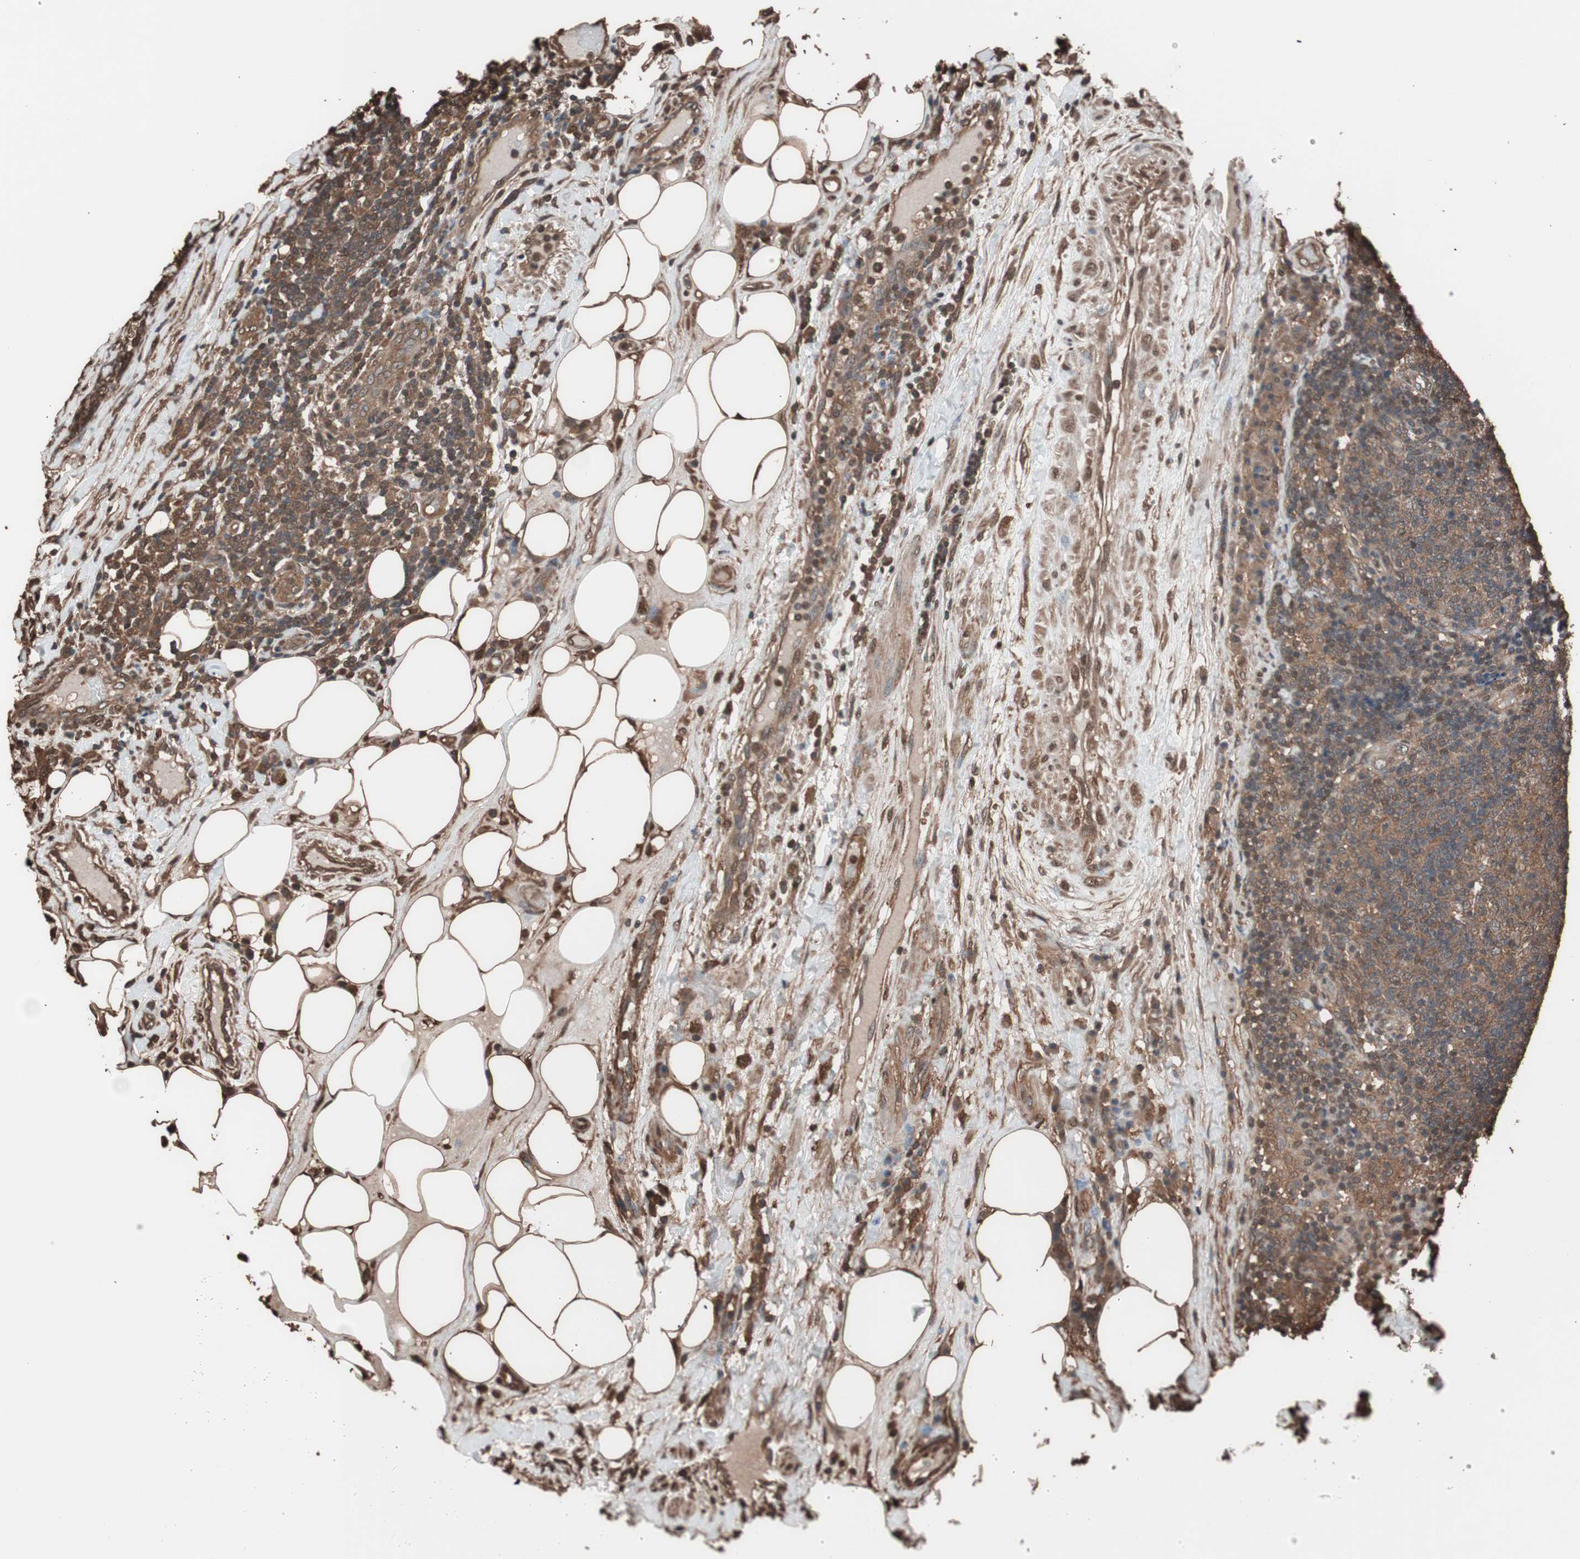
{"staining": {"intensity": "moderate", "quantity": ">75%", "location": "cytoplasmic/membranous"}, "tissue": "lymph node", "cell_type": "Germinal center cells", "image_type": "normal", "snomed": [{"axis": "morphology", "description": "Normal tissue, NOS"}, {"axis": "morphology", "description": "Squamous cell carcinoma, metastatic, NOS"}, {"axis": "topography", "description": "Lymph node"}], "caption": "Benign lymph node shows moderate cytoplasmic/membranous staining in about >75% of germinal center cells, visualized by immunohistochemistry.", "gene": "CALM2", "patient": {"sex": "female", "age": 53}}